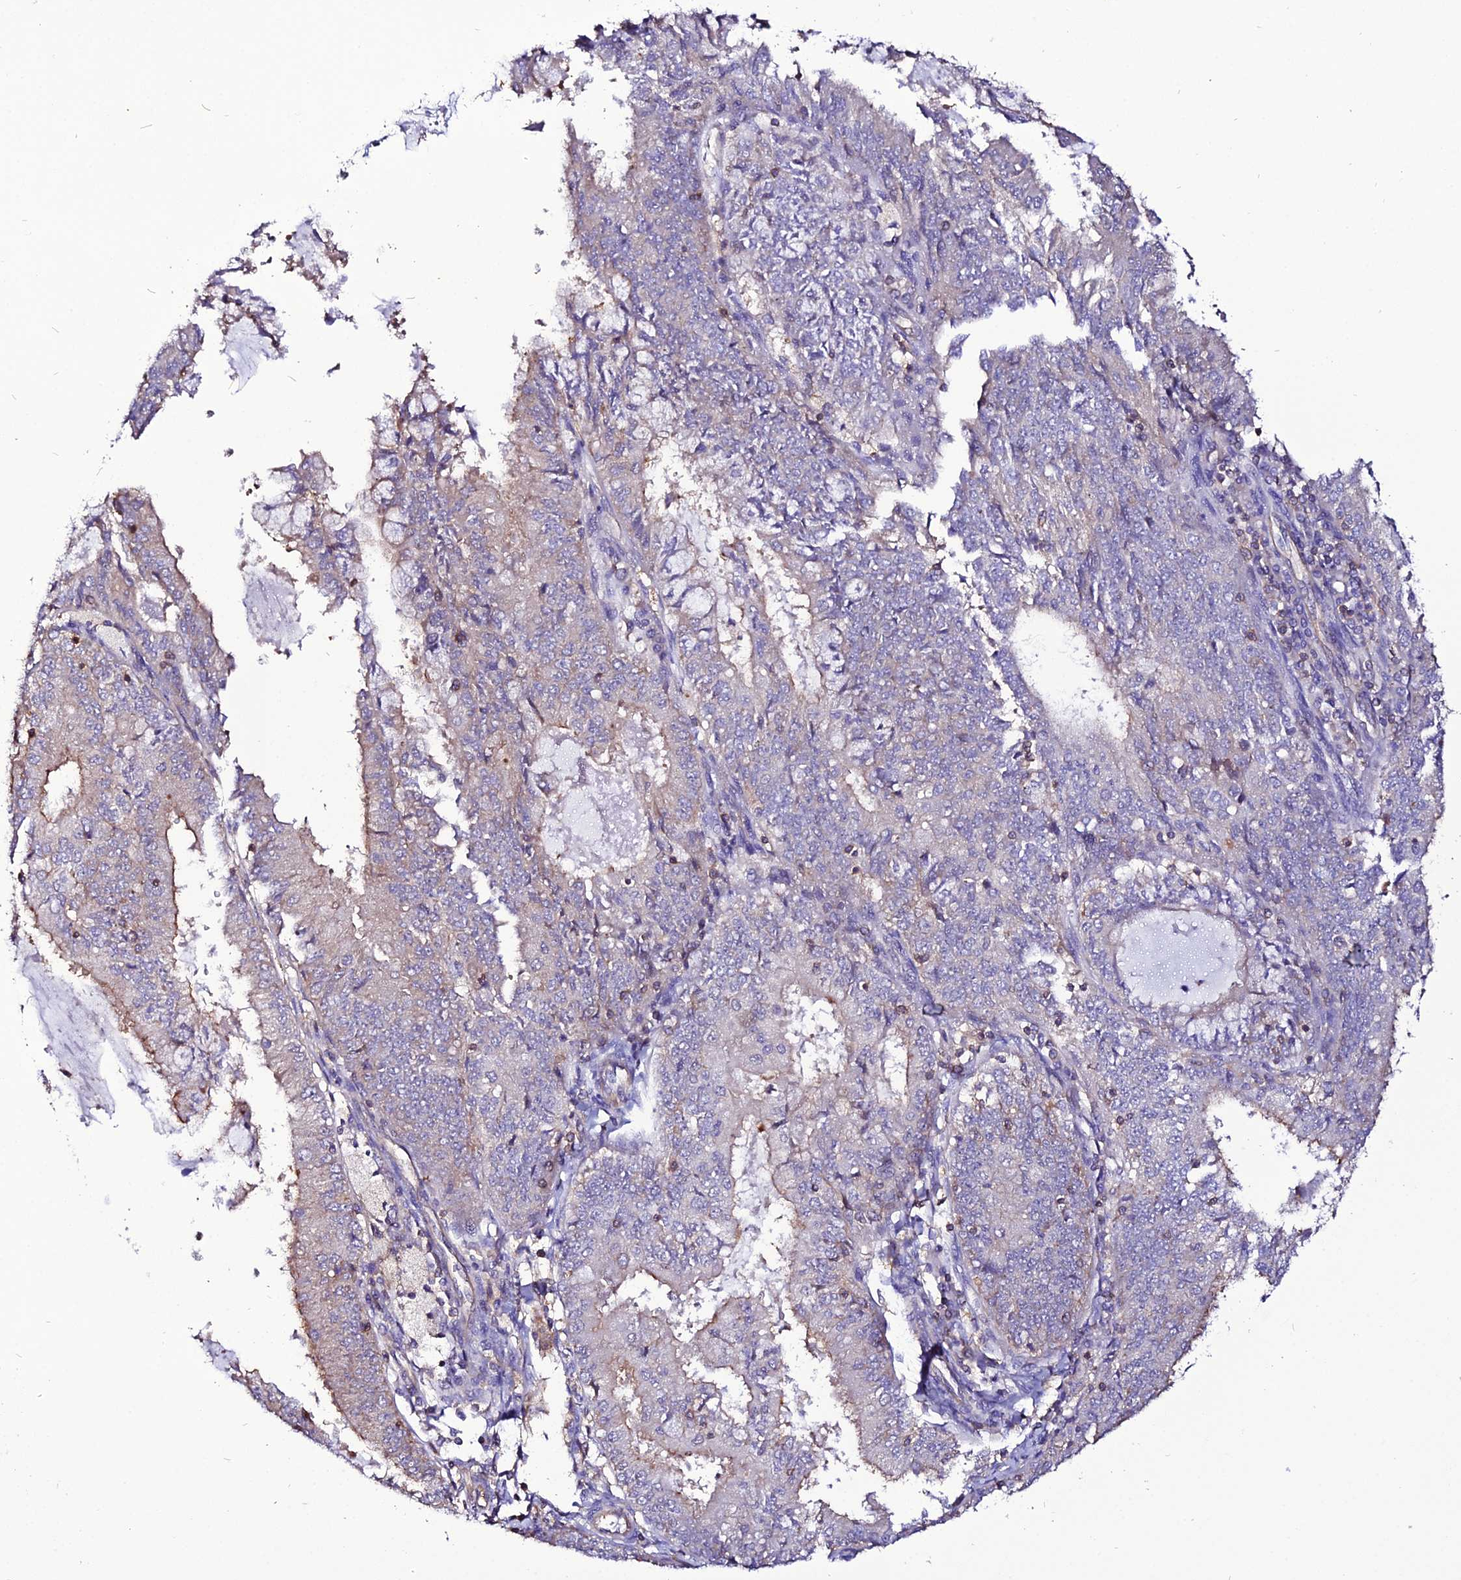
{"staining": {"intensity": "negative", "quantity": "none", "location": "none"}, "tissue": "endometrial cancer", "cell_type": "Tumor cells", "image_type": "cancer", "snomed": [{"axis": "morphology", "description": "Adenocarcinoma, NOS"}, {"axis": "topography", "description": "Endometrium"}], "caption": "An image of human endometrial cancer is negative for staining in tumor cells.", "gene": "USP17L15", "patient": {"sex": "female", "age": 57}}